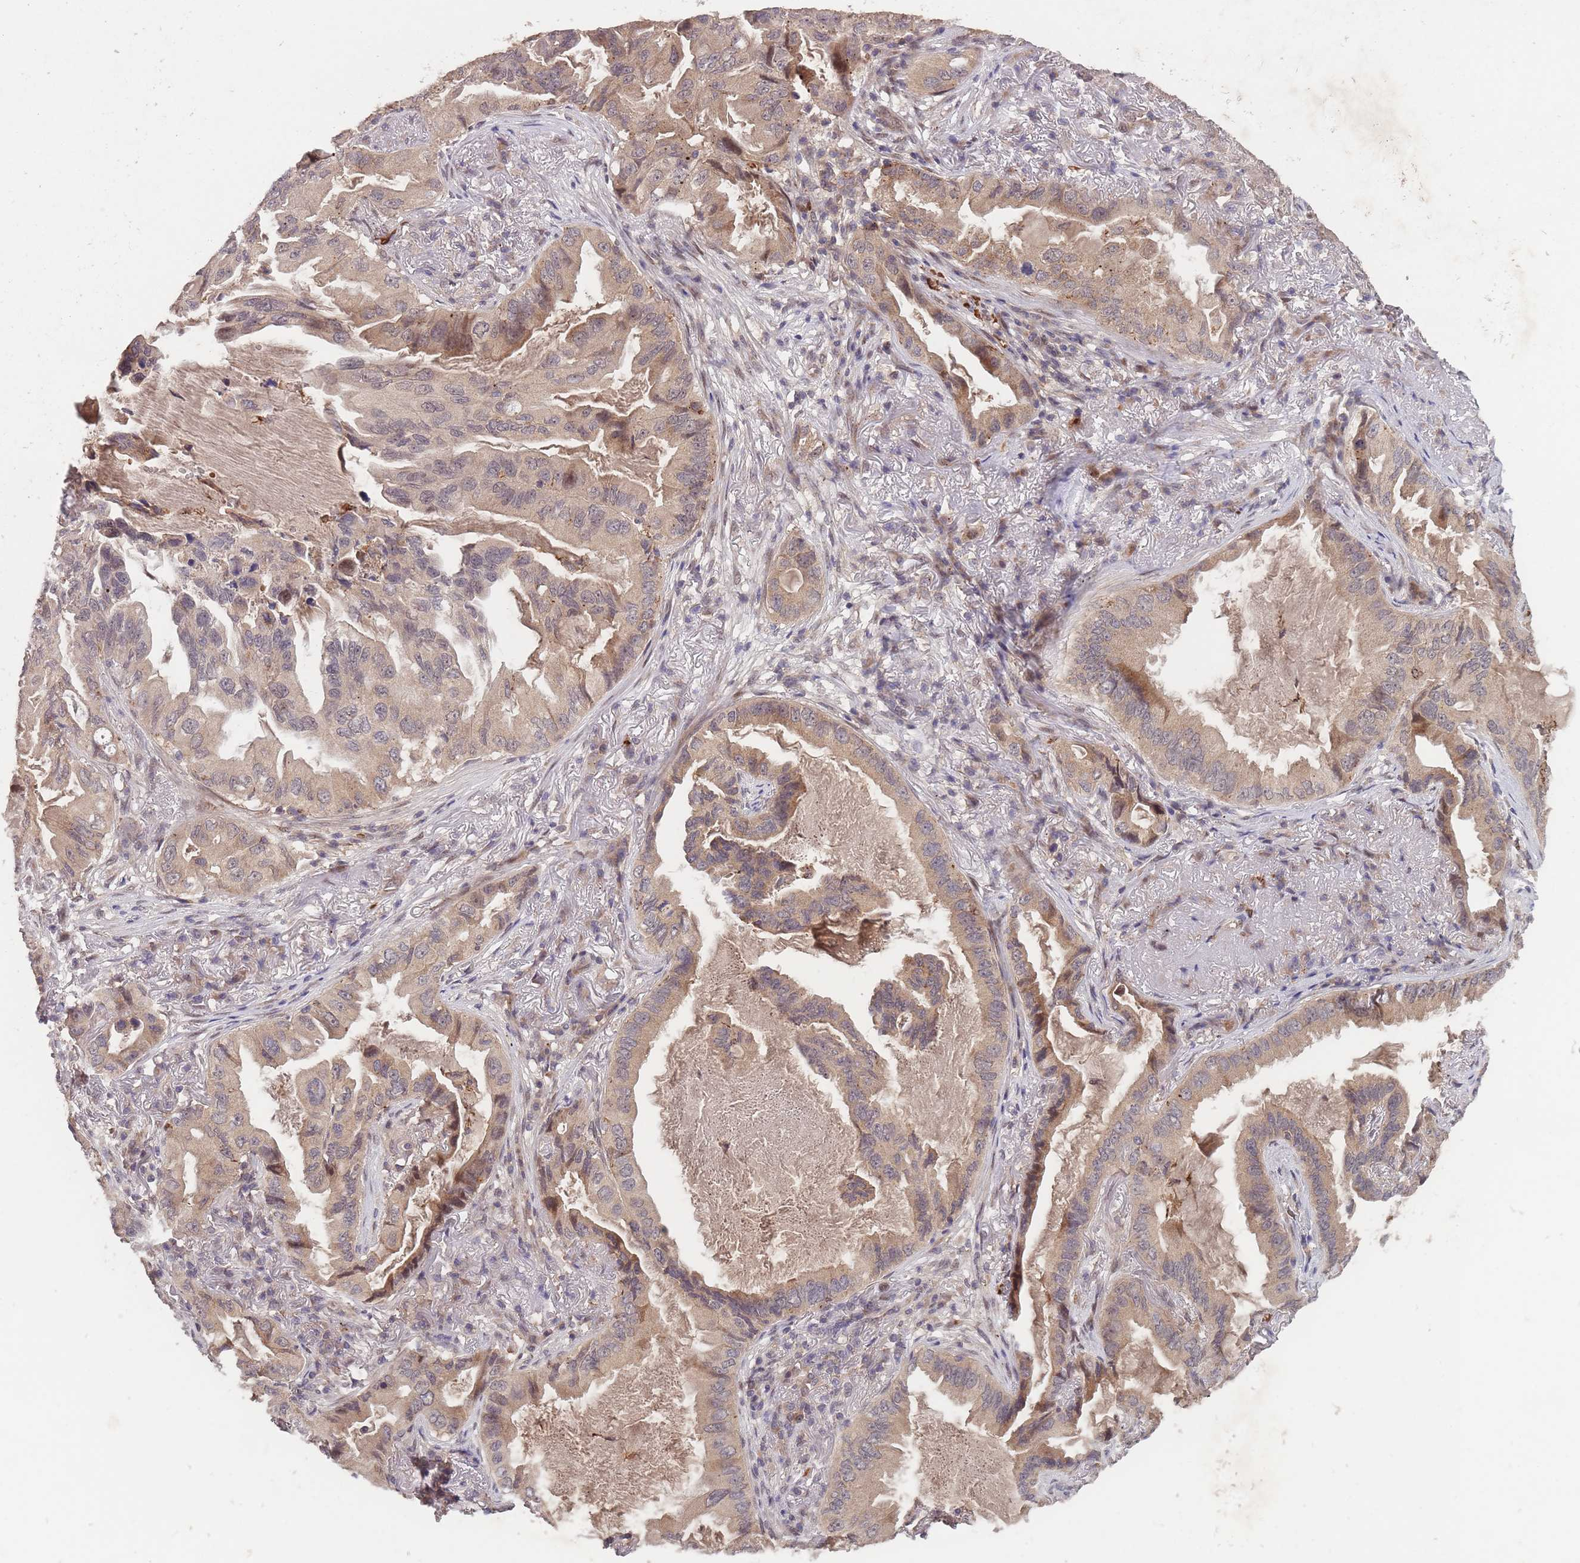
{"staining": {"intensity": "weak", "quantity": ">75%", "location": "cytoplasmic/membranous"}, "tissue": "lung cancer", "cell_type": "Tumor cells", "image_type": "cancer", "snomed": [{"axis": "morphology", "description": "Adenocarcinoma, NOS"}, {"axis": "topography", "description": "Lung"}], "caption": "Lung cancer (adenocarcinoma) stained with a brown dye reveals weak cytoplasmic/membranous positive staining in about >75% of tumor cells.", "gene": "SECTM1", "patient": {"sex": "female", "age": 69}}